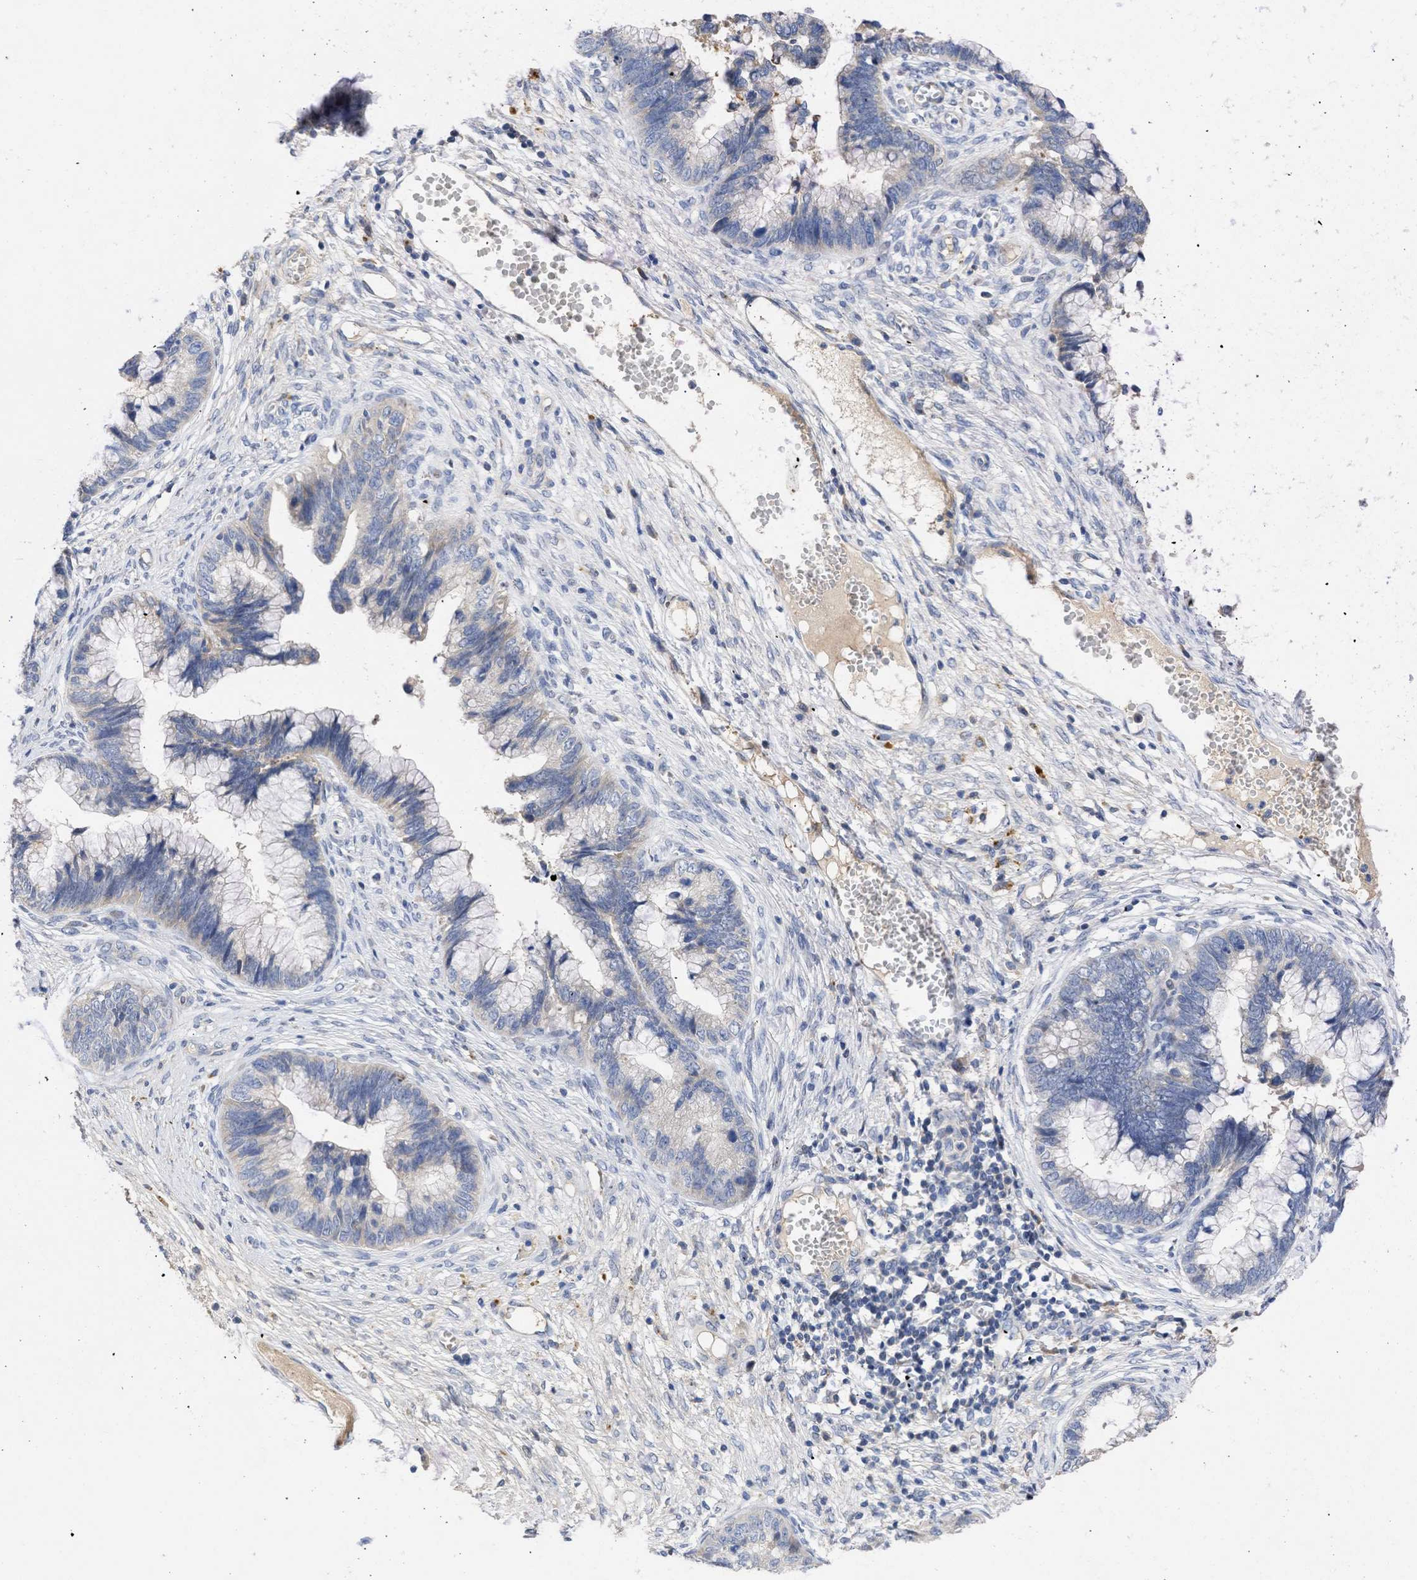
{"staining": {"intensity": "negative", "quantity": "none", "location": "none"}, "tissue": "cervical cancer", "cell_type": "Tumor cells", "image_type": "cancer", "snomed": [{"axis": "morphology", "description": "Adenocarcinoma, NOS"}, {"axis": "topography", "description": "Cervix"}], "caption": "There is no significant staining in tumor cells of cervical cancer (adenocarcinoma).", "gene": "ARHGEF4", "patient": {"sex": "female", "age": 44}}